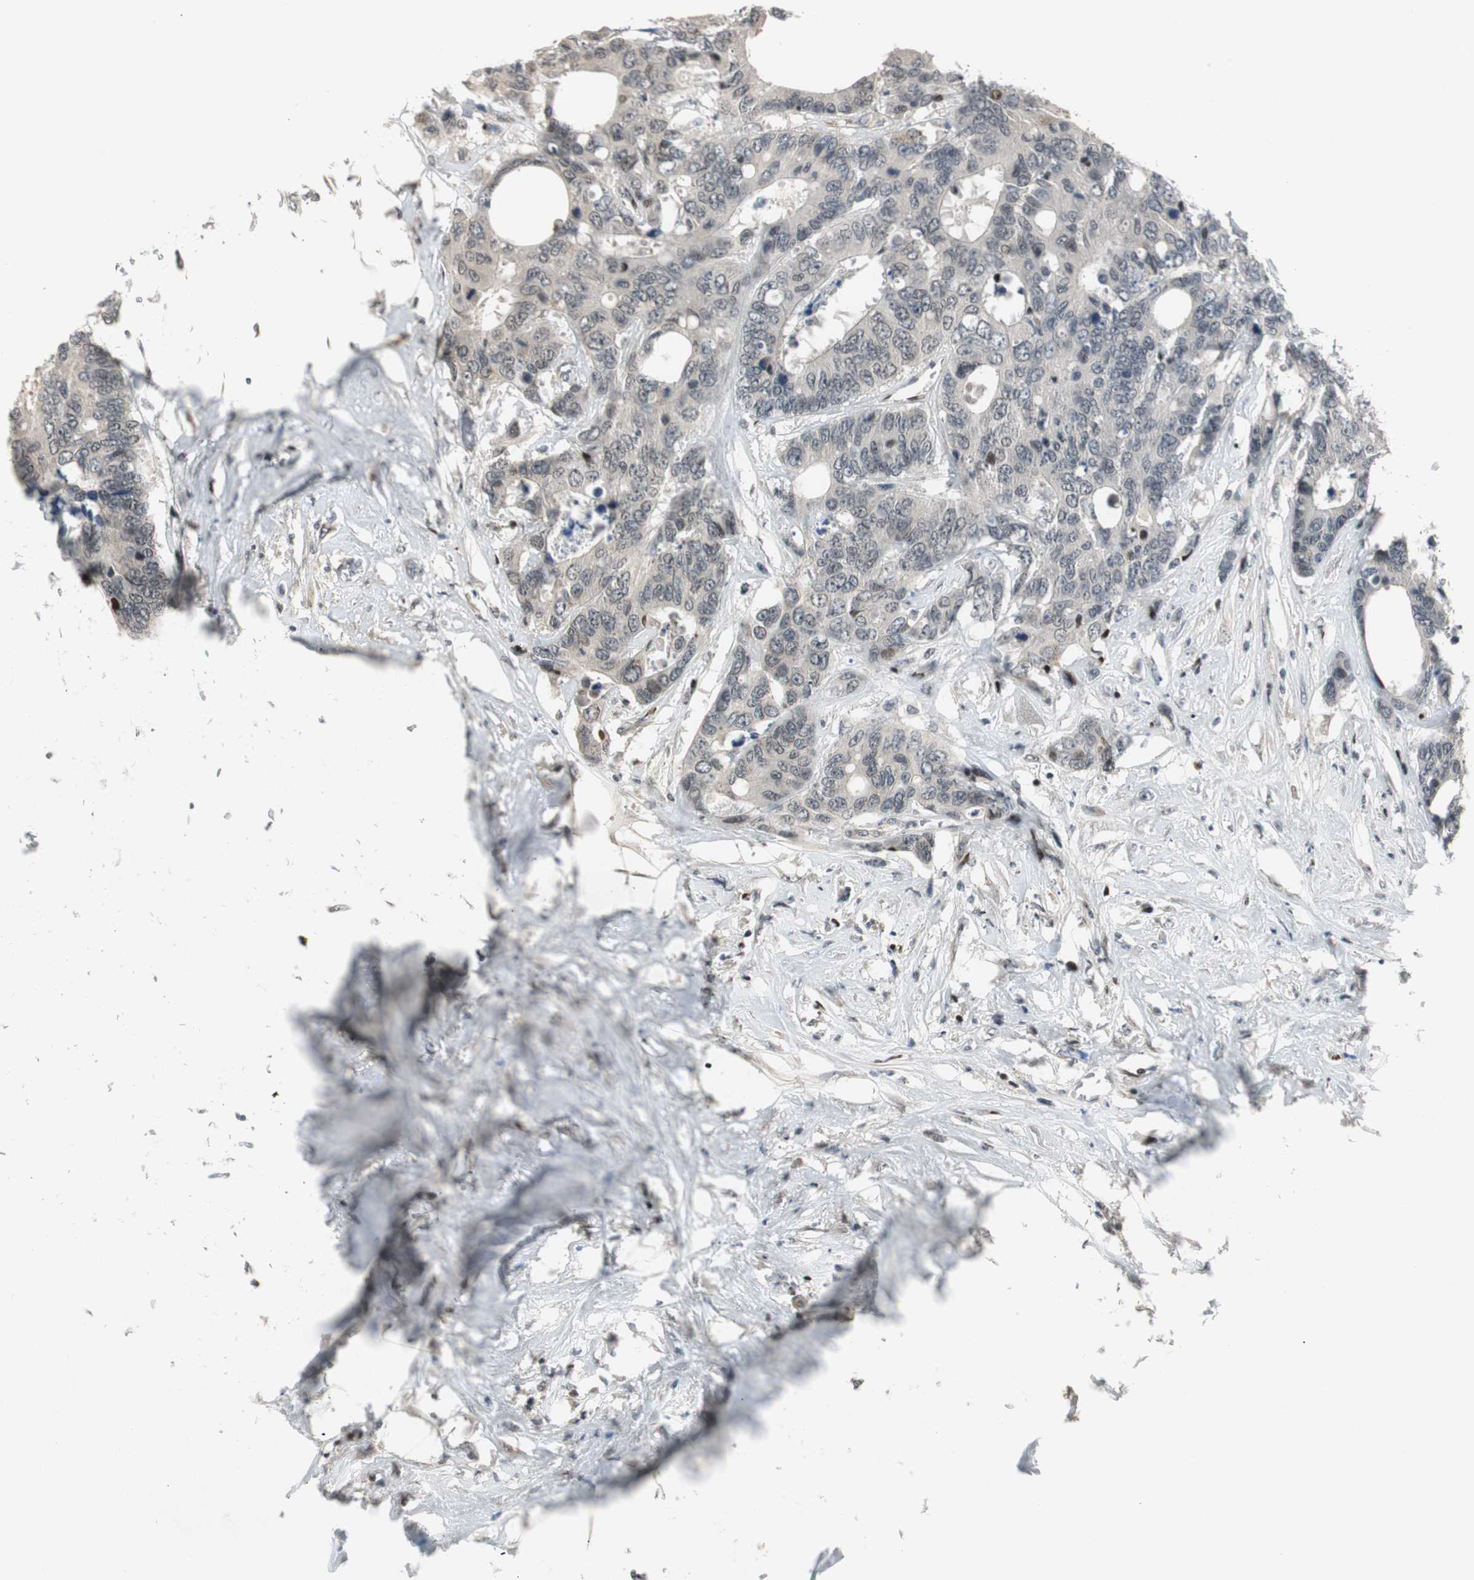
{"staining": {"intensity": "moderate", "quantity": "<25%", "location": "nuclear"}, "tissue": "colorectal cancer", "cell_type": "Tumor cells", "image_type": "cancer", "snomed": [{"axis": "morphology", "description": "Adenocarcinoma, NOS"}, {"axis": "topography", "description": "Rectum"}], "caption": "IHC (DAB (3,3'-diaminobenzidine)) staining of human colorectal cancer shows moderate nuclear protein staining in approximately <25% of tumor cells.", "gene": "RAD1", "patient": {"sex": "male", "age": 55}}